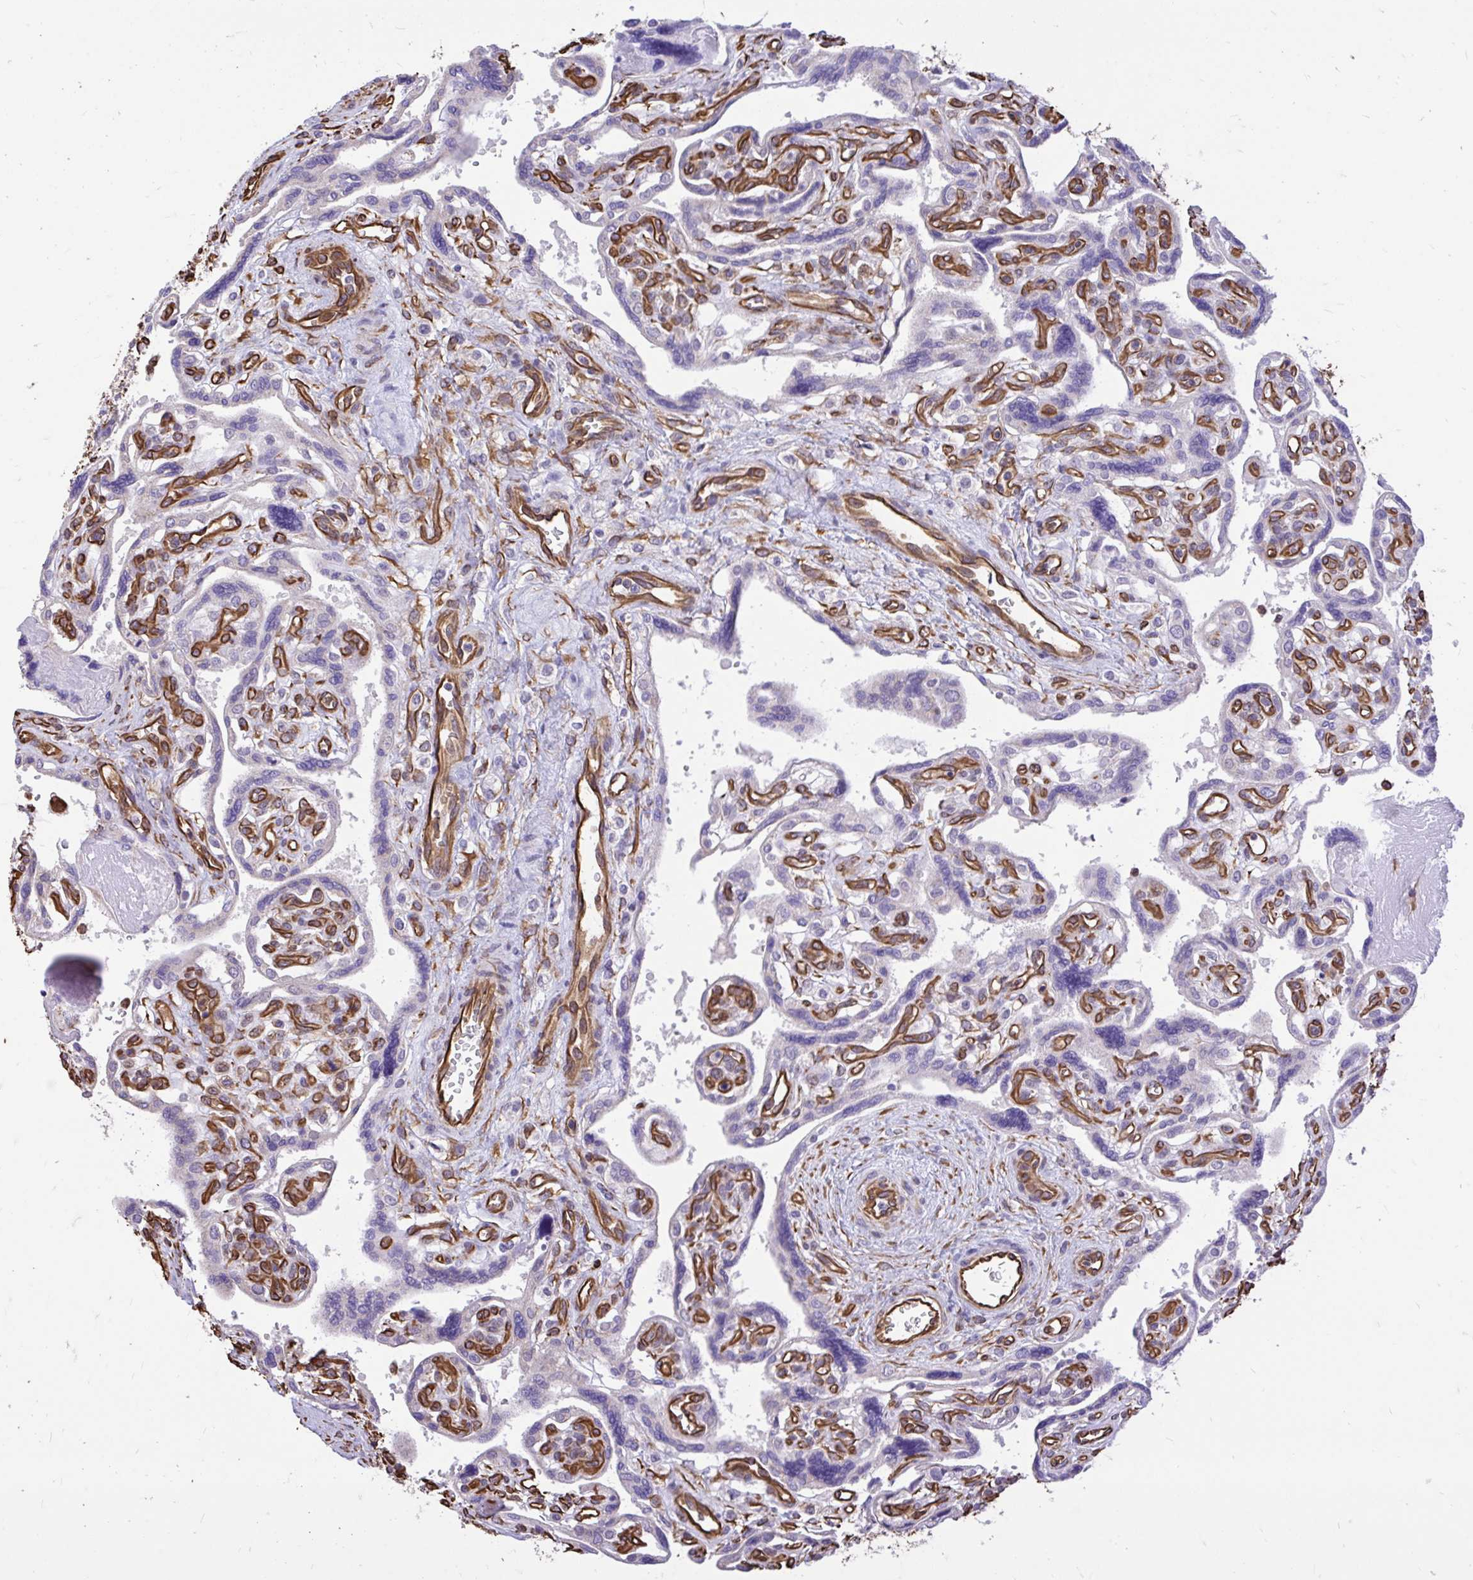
{"staining": {"intensity": "negative", "quantity": "none", "location": "none"}, "tissue": "placenta", "cell_type": "Trophoblastic cells", "image_type": "normal", "snomed": [{"axis": "morphology", "description": "Normal tissue, NOS"}, {"axis": "topography", "description": "Placenta"}], "caption": "The image exhibits no significant positivity in trophoblastic cells of placenta. (DAB IHC with hematoxylin counter stain).", "gene": "RNF103", "patient": {"sex": "female", "age": 39}}